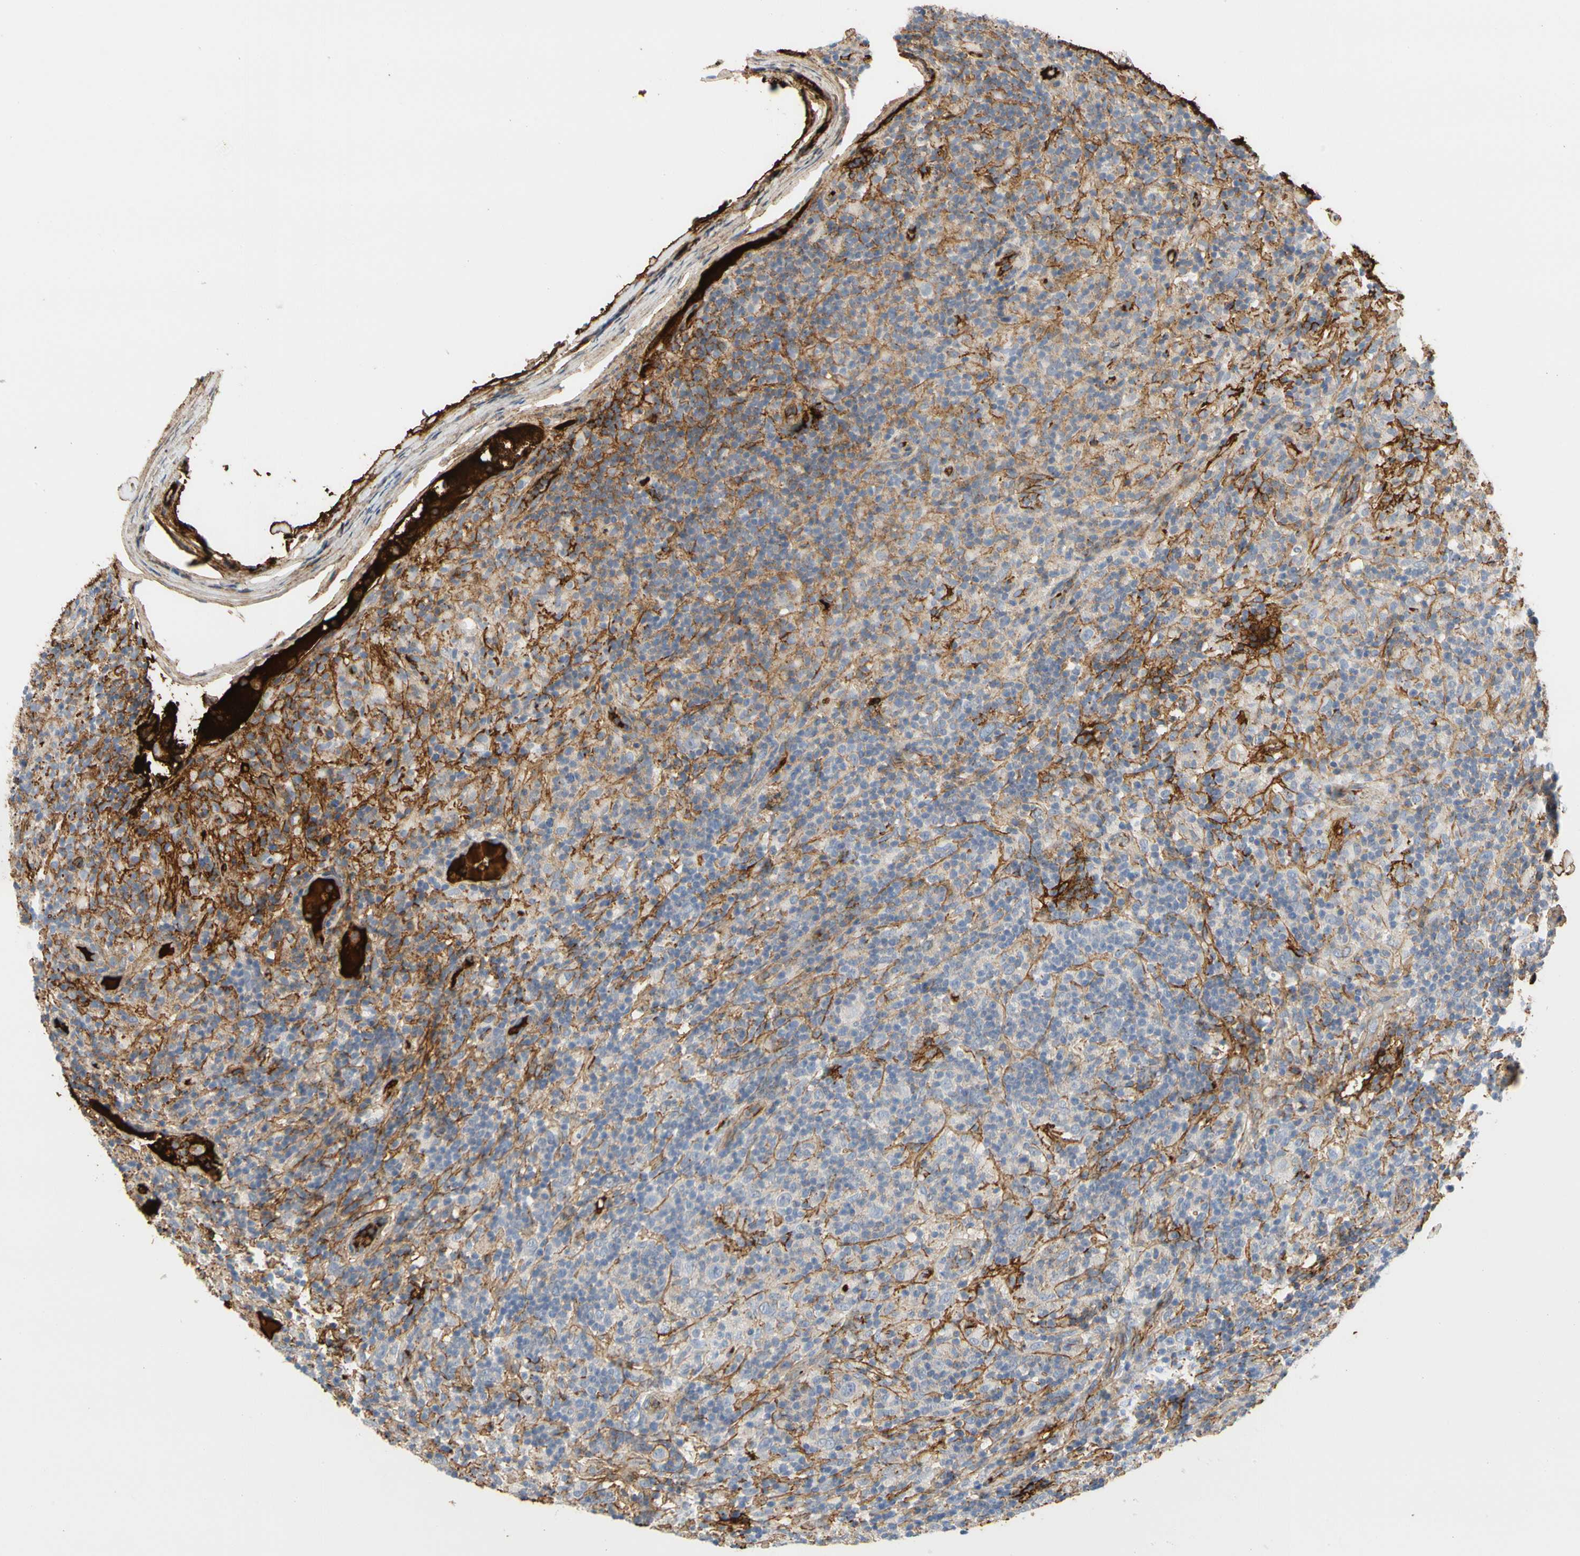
{"staining": {"intensity": "weak", "quantity": "<25%", "location": "cytoplasmic/membranous"}, "tissue": "lymphoma", "cell_type": "Tumor cells", "image_type": "cancer", "snomed": [{"axis": "morphology", "description": "Hodgkin's disease, NOS"}, {"axis": "topography", "description": "Lymph node"}], "caption": "The micrograph shows no staining of tumor cells in Hodgkin's disease.", "gene": "FGB", "patient": {"sex": "male", "age": 70}}